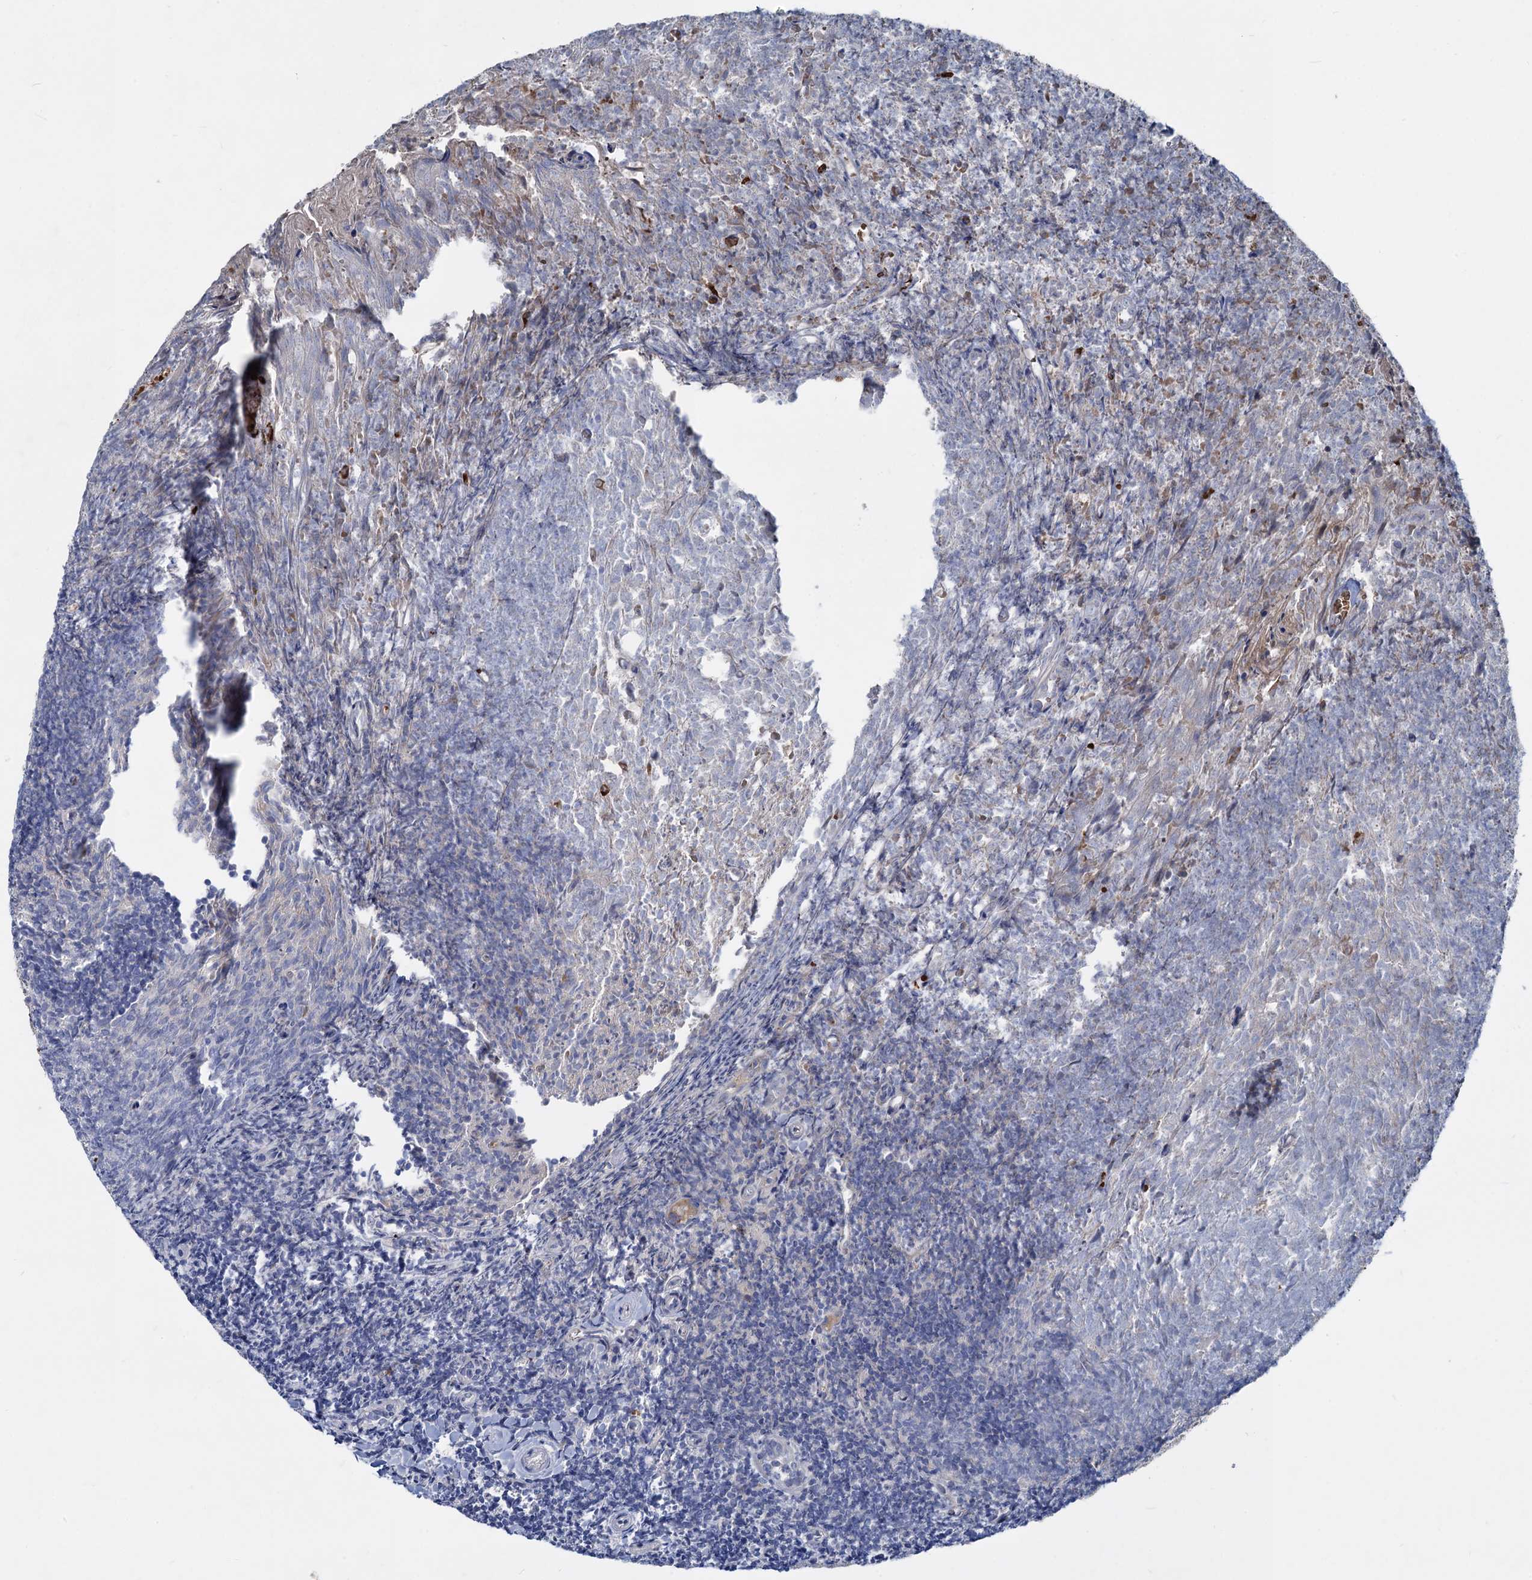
{"staining": {"intensity": "negative", "quantity": "none", "location": "none"}, "tissue": "tonsil", "cell_type": "Germinal center cells", "image_type": "normal", "snomed": [{"axis": "morphology", "description": "Normal tissue, NOS"}, {"axis": "topography", "description": "Tonsil"}], "caption": "Immunohistochemistry histopathology image of unremarkable tonsil stained for a protein (brown), which reveals no staining in germinal center cells.", "gene": "RNF6", "patient": {"sex": "female", "age": 10}}